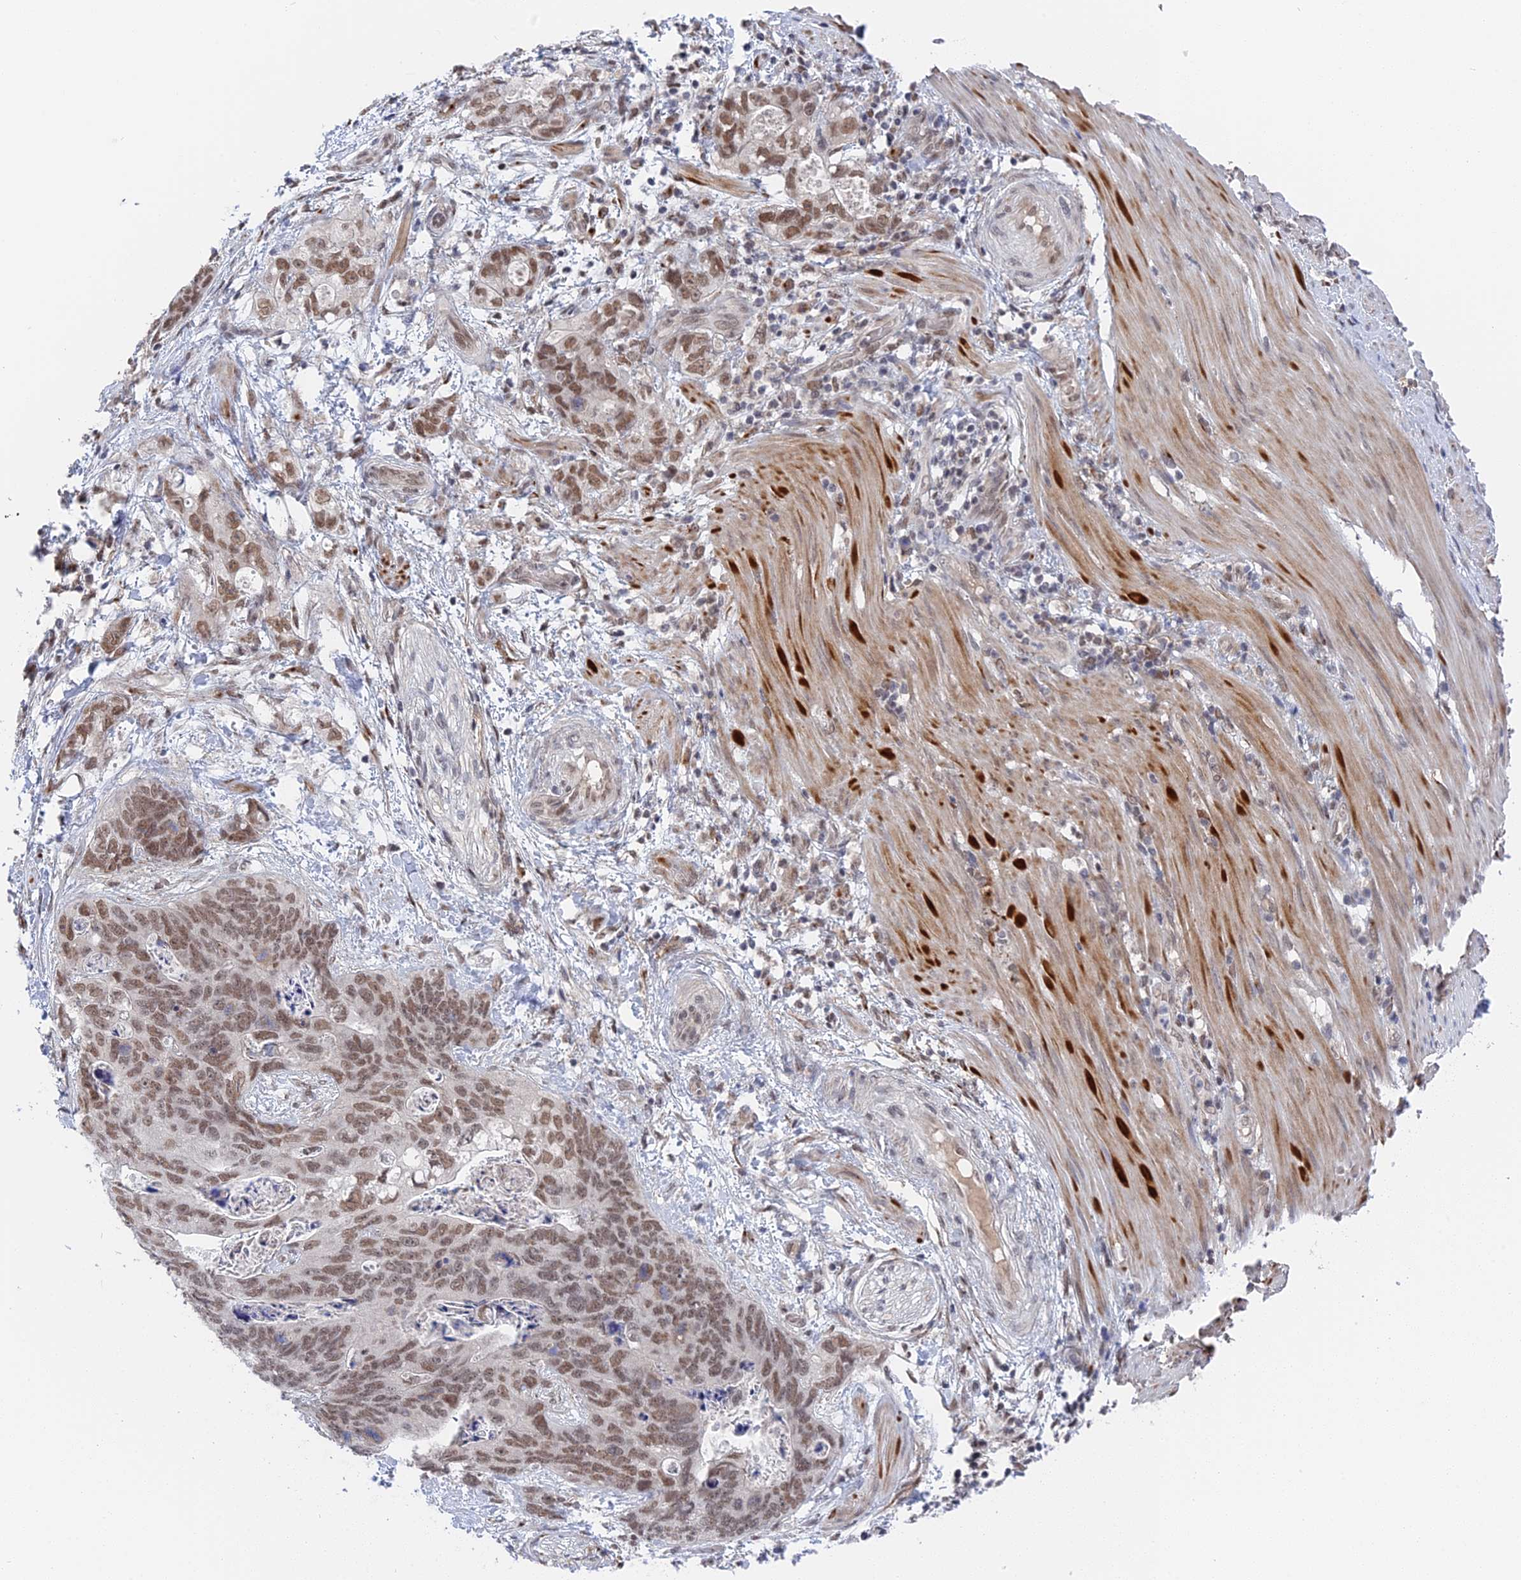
{"staining": {"intensity": "moderate", "quantity": ">75%", "location": "nuclear"}, "tissue": "stomach cancer", "cell_type": "Tumor cells", "image_type": "cancer", "snomed": [{"axis": "morphology", "description": "Normal tissue, NOS"}, {"axis": "morphology", "description": "Adenocarcinoma, NOS"}, {"axis": "topography", "description": "Stomach"}], "caption": "Moderate nuclear protein positivity is appreciated in approximately >75% of tumor cells in stomach cancer (adenocarcinoma). (IHC, brightfield microscopy, high magnification).", "gene": "CCDC85A", "patient": {"sex": "female", "age": 89}}